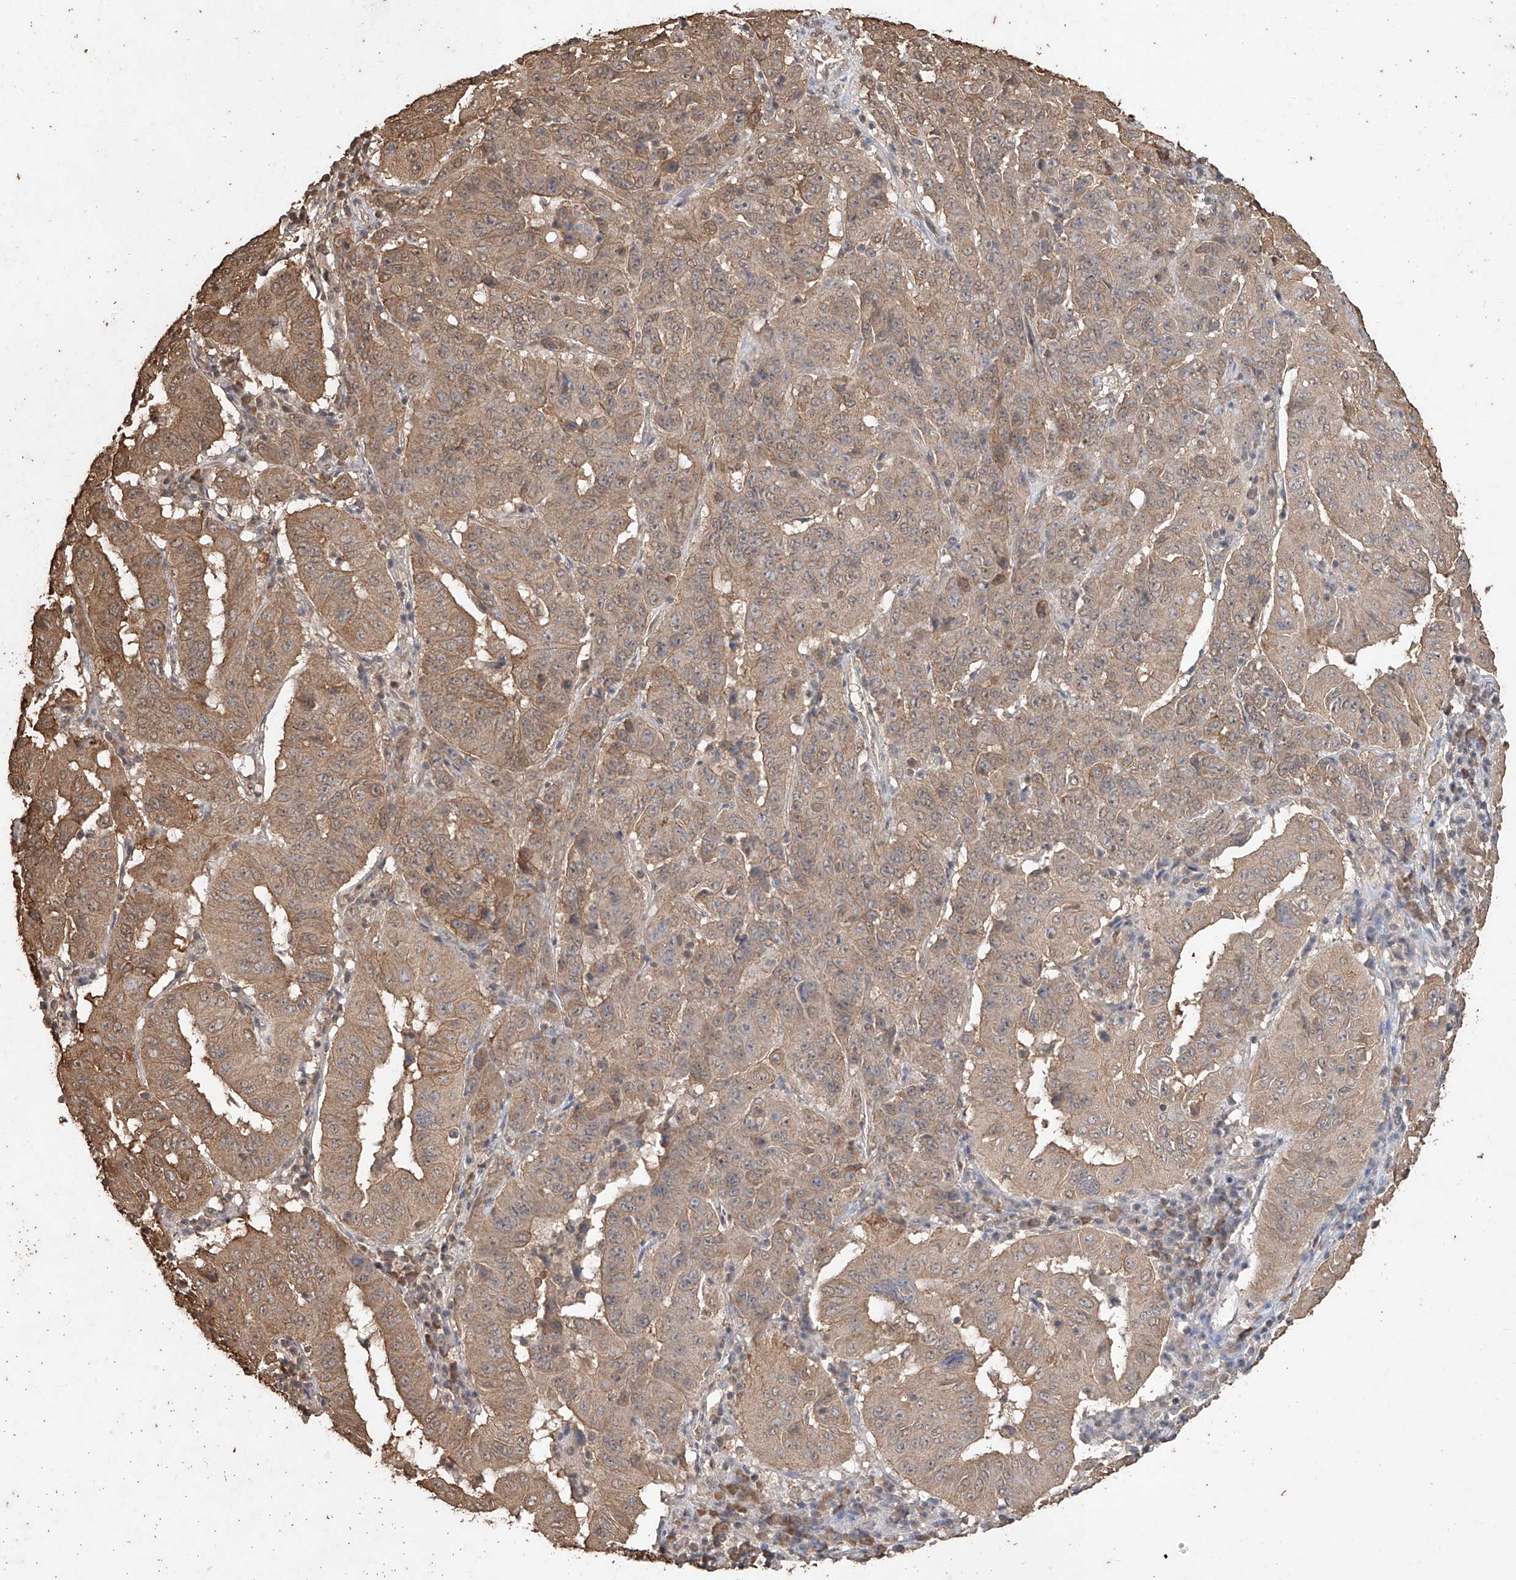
{"staining": {"intensity": "moderate", "quantity": ">75%", "location": "cytoplasmic/membranous"}, "tissue": "pancreatic cancer", "cell_type": "Tumor cells", "image_type": "cancer", "snomed": [{"axis": "morphology", "description": "Adenocarcinoma, NOS"}, {"axis": "topography", "description": "Pancreas"}], "caption": "Tumor cells demonstrate medium levels of moderate cytoplasmic/membranous positivity in about >75% of cells in pancreatic cancer (adenocarcinoma).", "gene": "ELOVL1", "patient": {"sex": "male", "age": 63}}